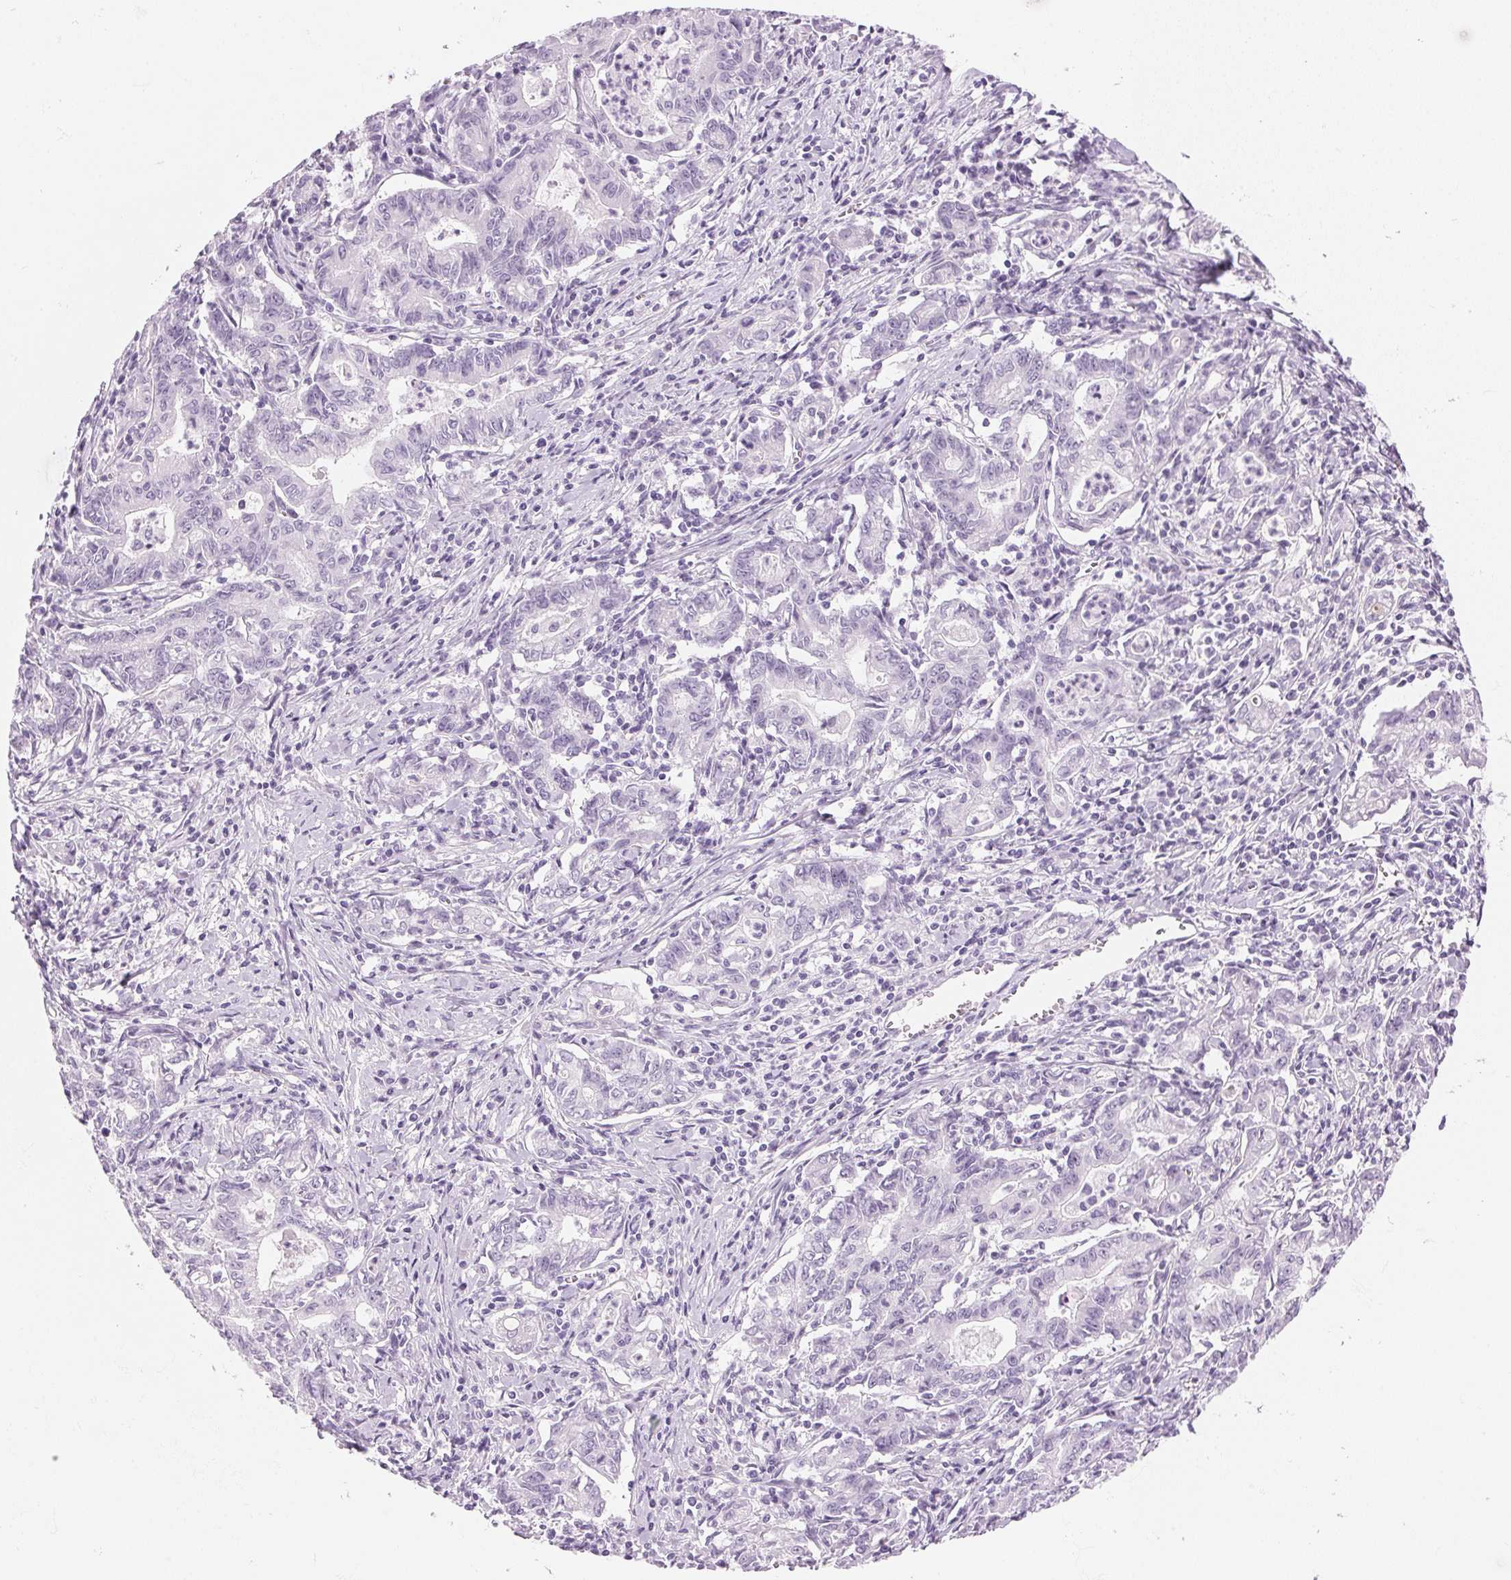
{"staining": {"intensity": "negative", "quantity": "none", "location": "none"}, "tissue": "stomach cancer", "cell_type": "Tumor cells", "image_type": "cancer", "snomed": [{"axis": "morphology", "description": "Adenocarcinoma, NOS"}, {"axis": "topography", "description": "Stomach, upper"}], "caption": "Adenocarcinoma (stomach) stained for a protein using immunohistochemistry (IHC) demonstrates no positivity tumor cells.", "gene": "IGFBP1", "patient": {"sex": "female", "age": 79}}